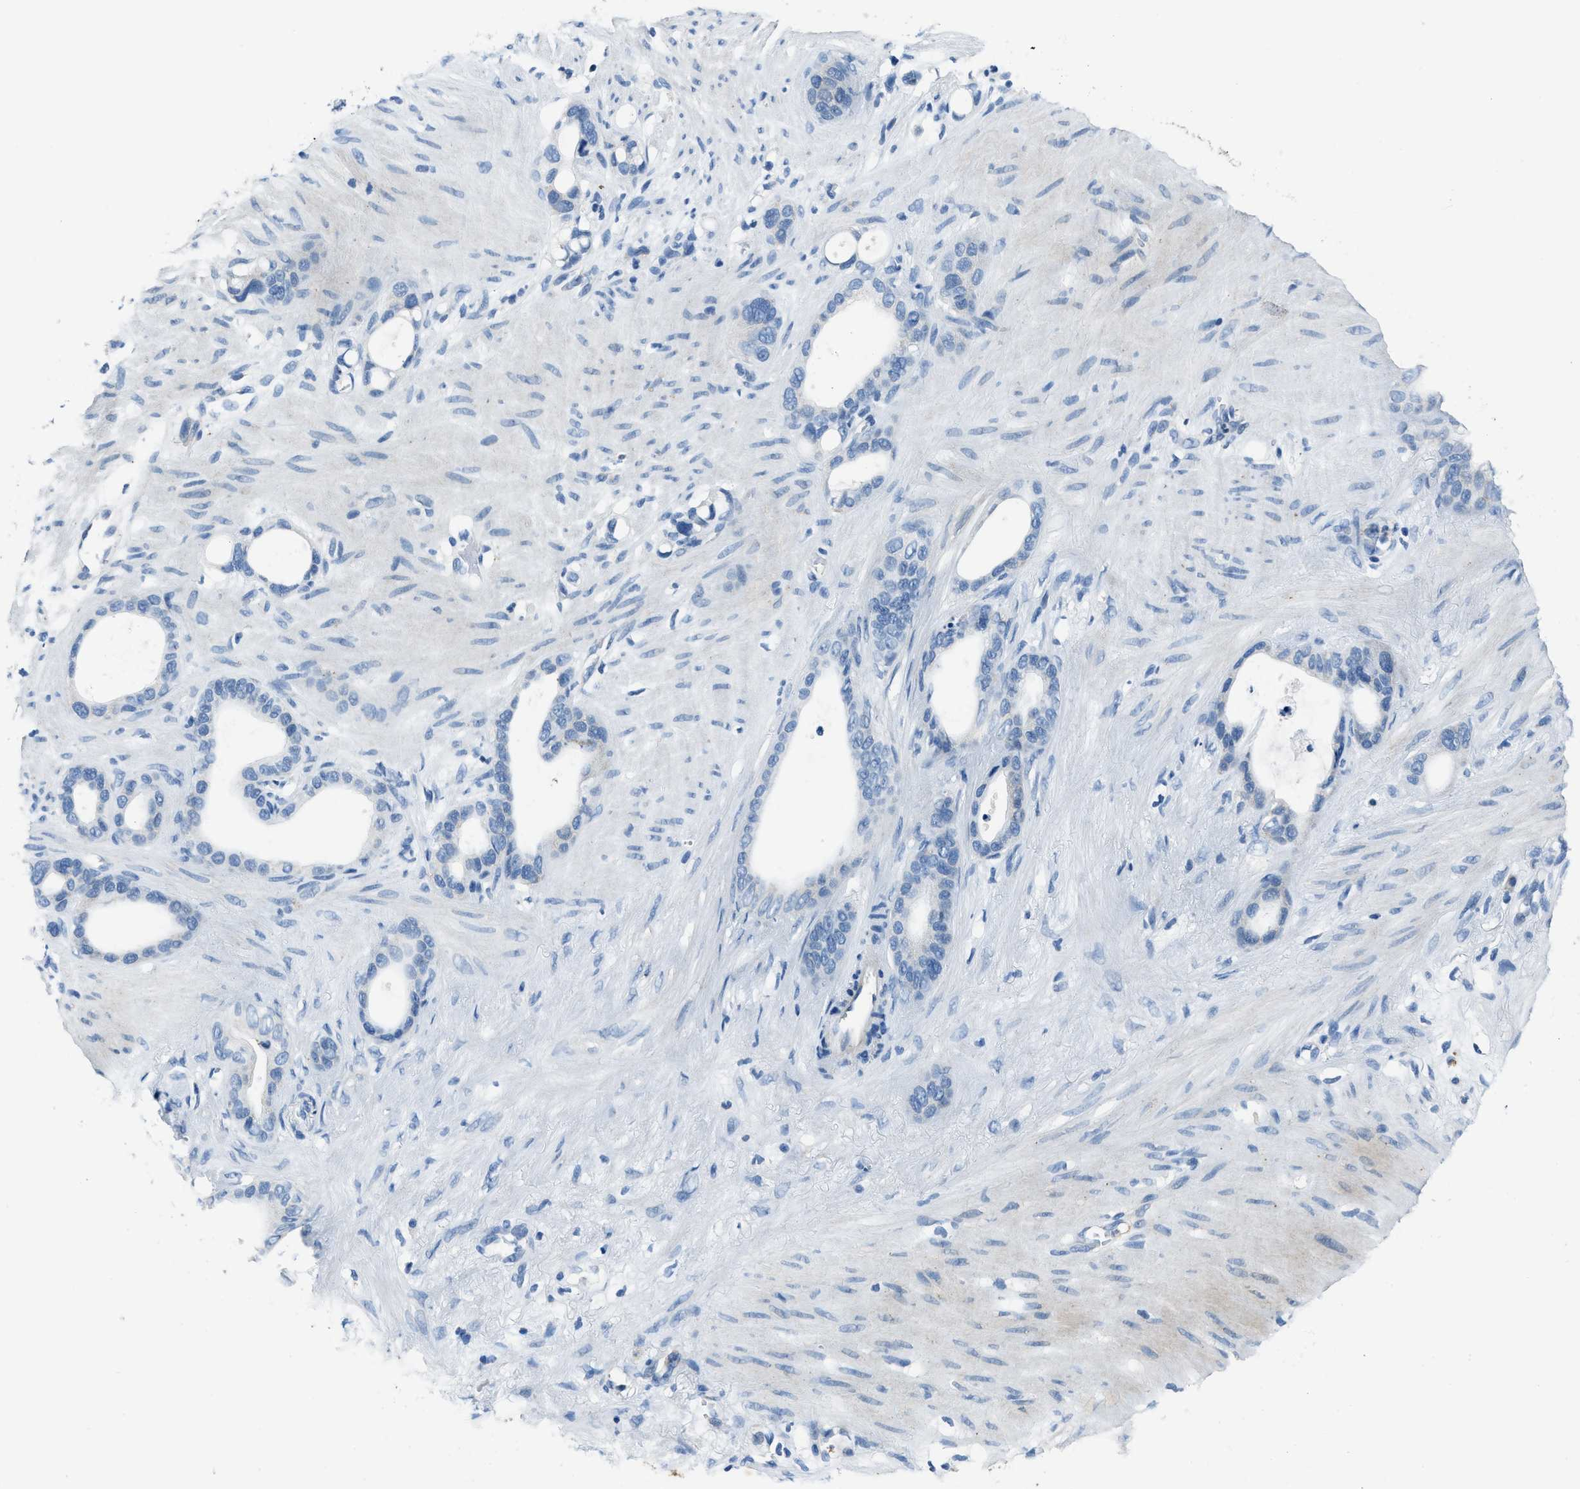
{"staining": {"intensity": "negative", "quantity": "none", "location": "none"}, "tissue": "stomach cancer", "cell_type": "Tumor cells", "image_type": "cancer", "snomed": [{"axis": "morphology", "description": "Adenocarcinoma, NOS"}, {"axis": "topography", "description": "Stomach"}], "caption": "Stomach cancer (adenocarcinoma) was stained to show a protein in brown. There is no significant expression in tumor cells.", "gene": "ADAM2", "patient": {"sex": "female", "age": 75}}